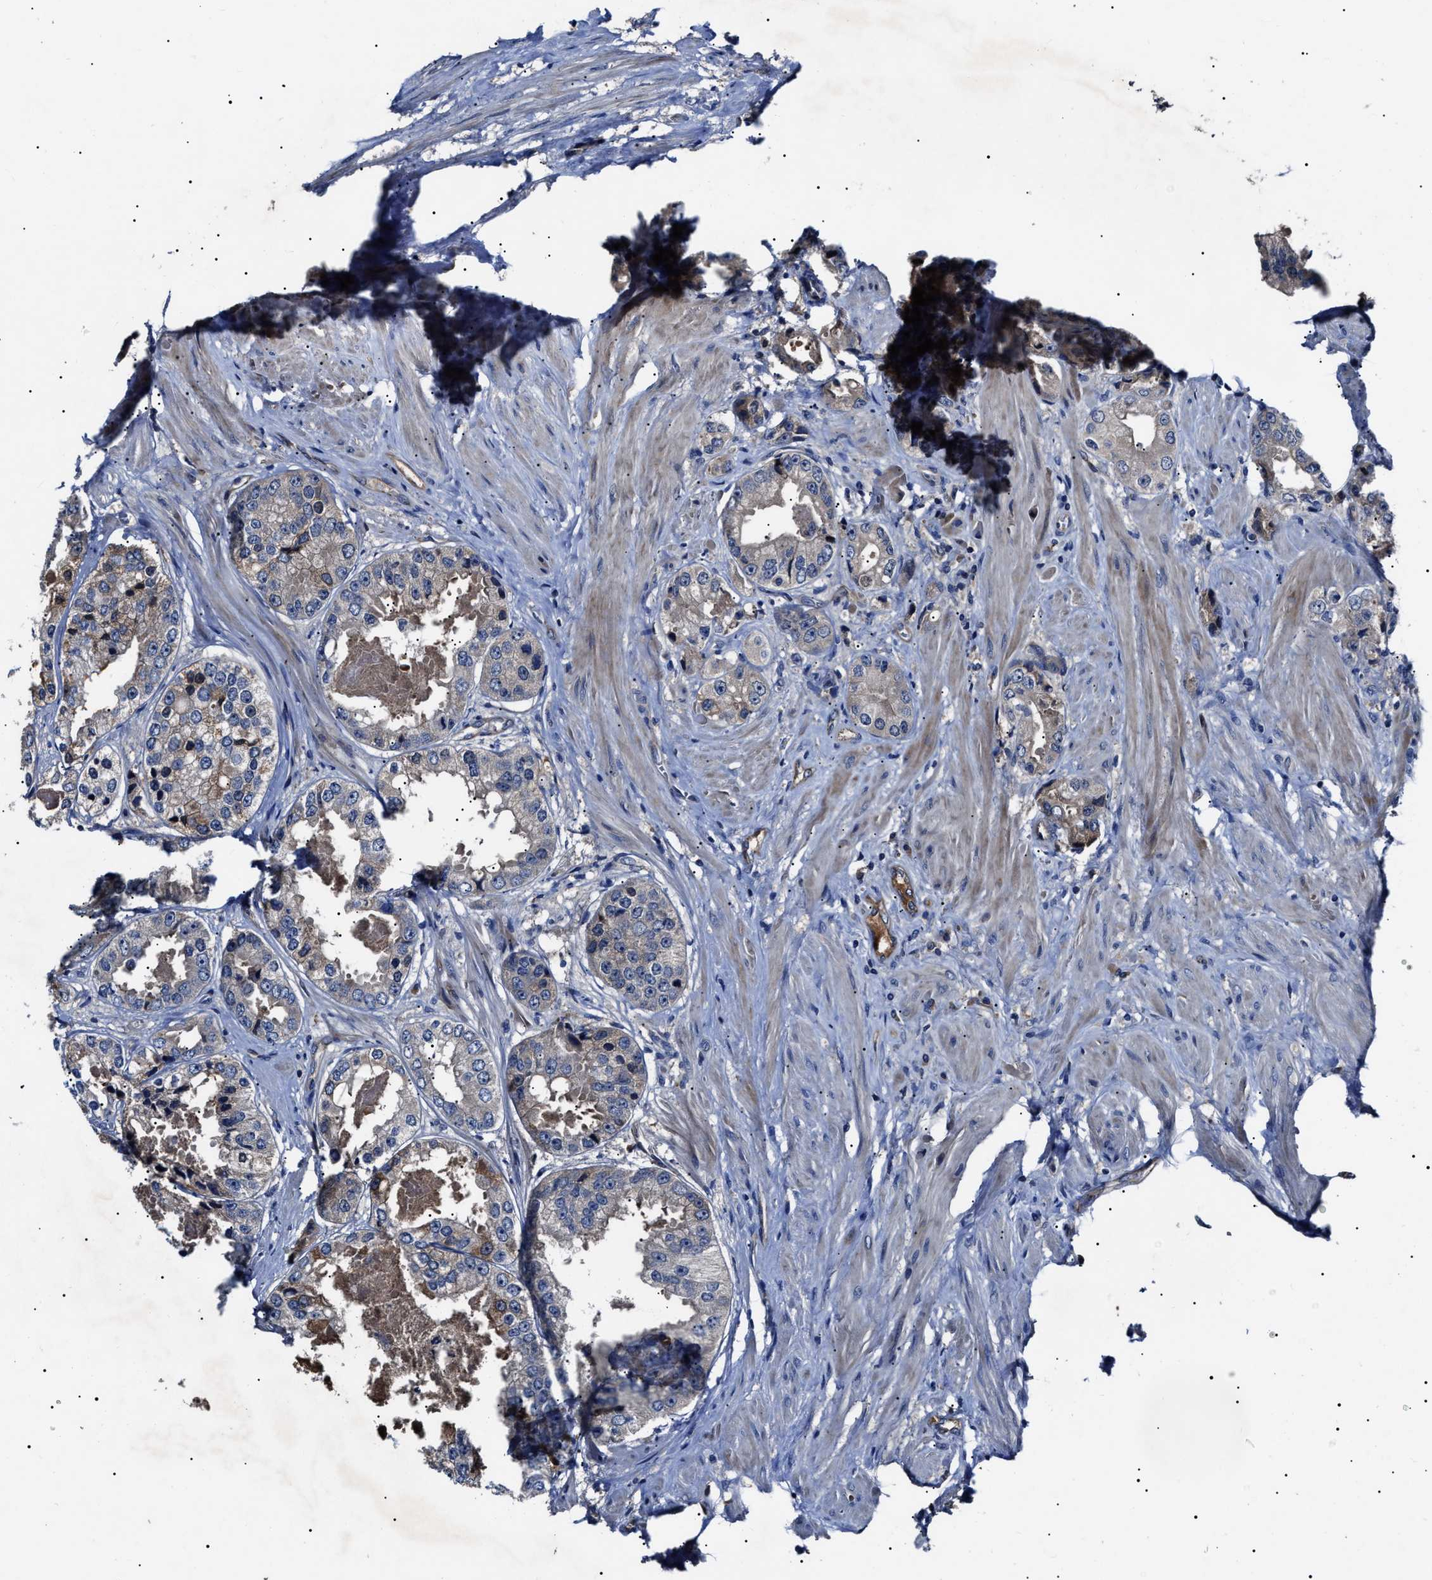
{"staining": {"intensity": "negative", "quantity": "none", "location": "none"}, "tissue": "prostate cancer", "cell_type": "Tumor cells", "image_type": "cancer", "snomed": [{"axis": "morphology", "description": "Adenocarcinoma, High grade"}, {"axis": "topography", "description": "Prostate"}], "caption": "This is an immunohistochemistry (IHC) micrograph of prostate cancer. There is no expression in tumor cells.", "gene": "IFT81", "patient": {"sex": "male", "age": 61}}